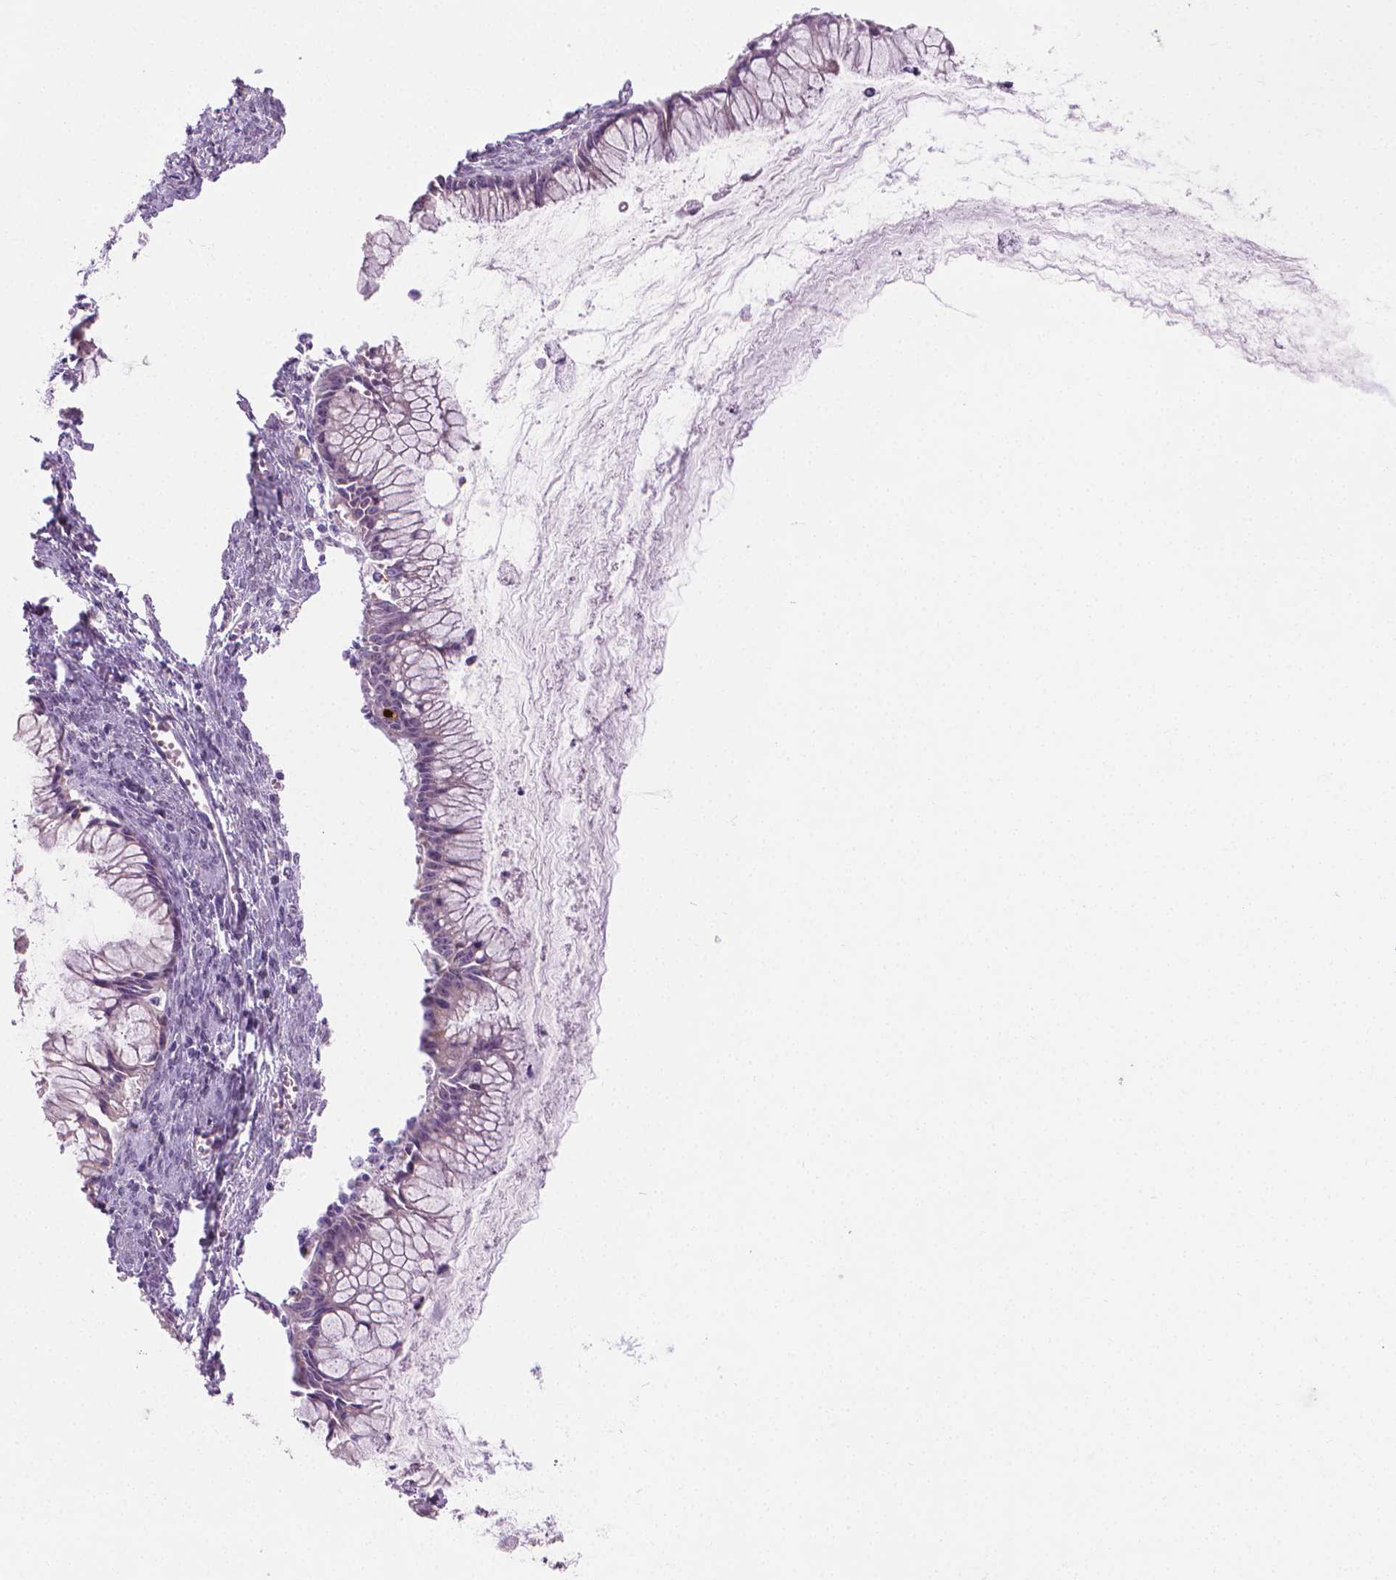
{"staining": {"intensity": "negative", "quantity": "none", "location": "none"}, "tissue": "ovarian cancer", "cell_type": "Tumor cells", "image_type": "cancer", "snomed": [{"axis": "morphology", "description": "Cystadenocarcinoma, mucinous, NOS"}, {"axis": "topography", "description": "Ovary"}], "caption": "Immunohistochemistry (IHC) of ovarian mucinous cystadenocarcinoma demonstrates no positivity in tumor cells.", "gene": "GSDMA", "patient": {"sex": "female", "age": 41}}